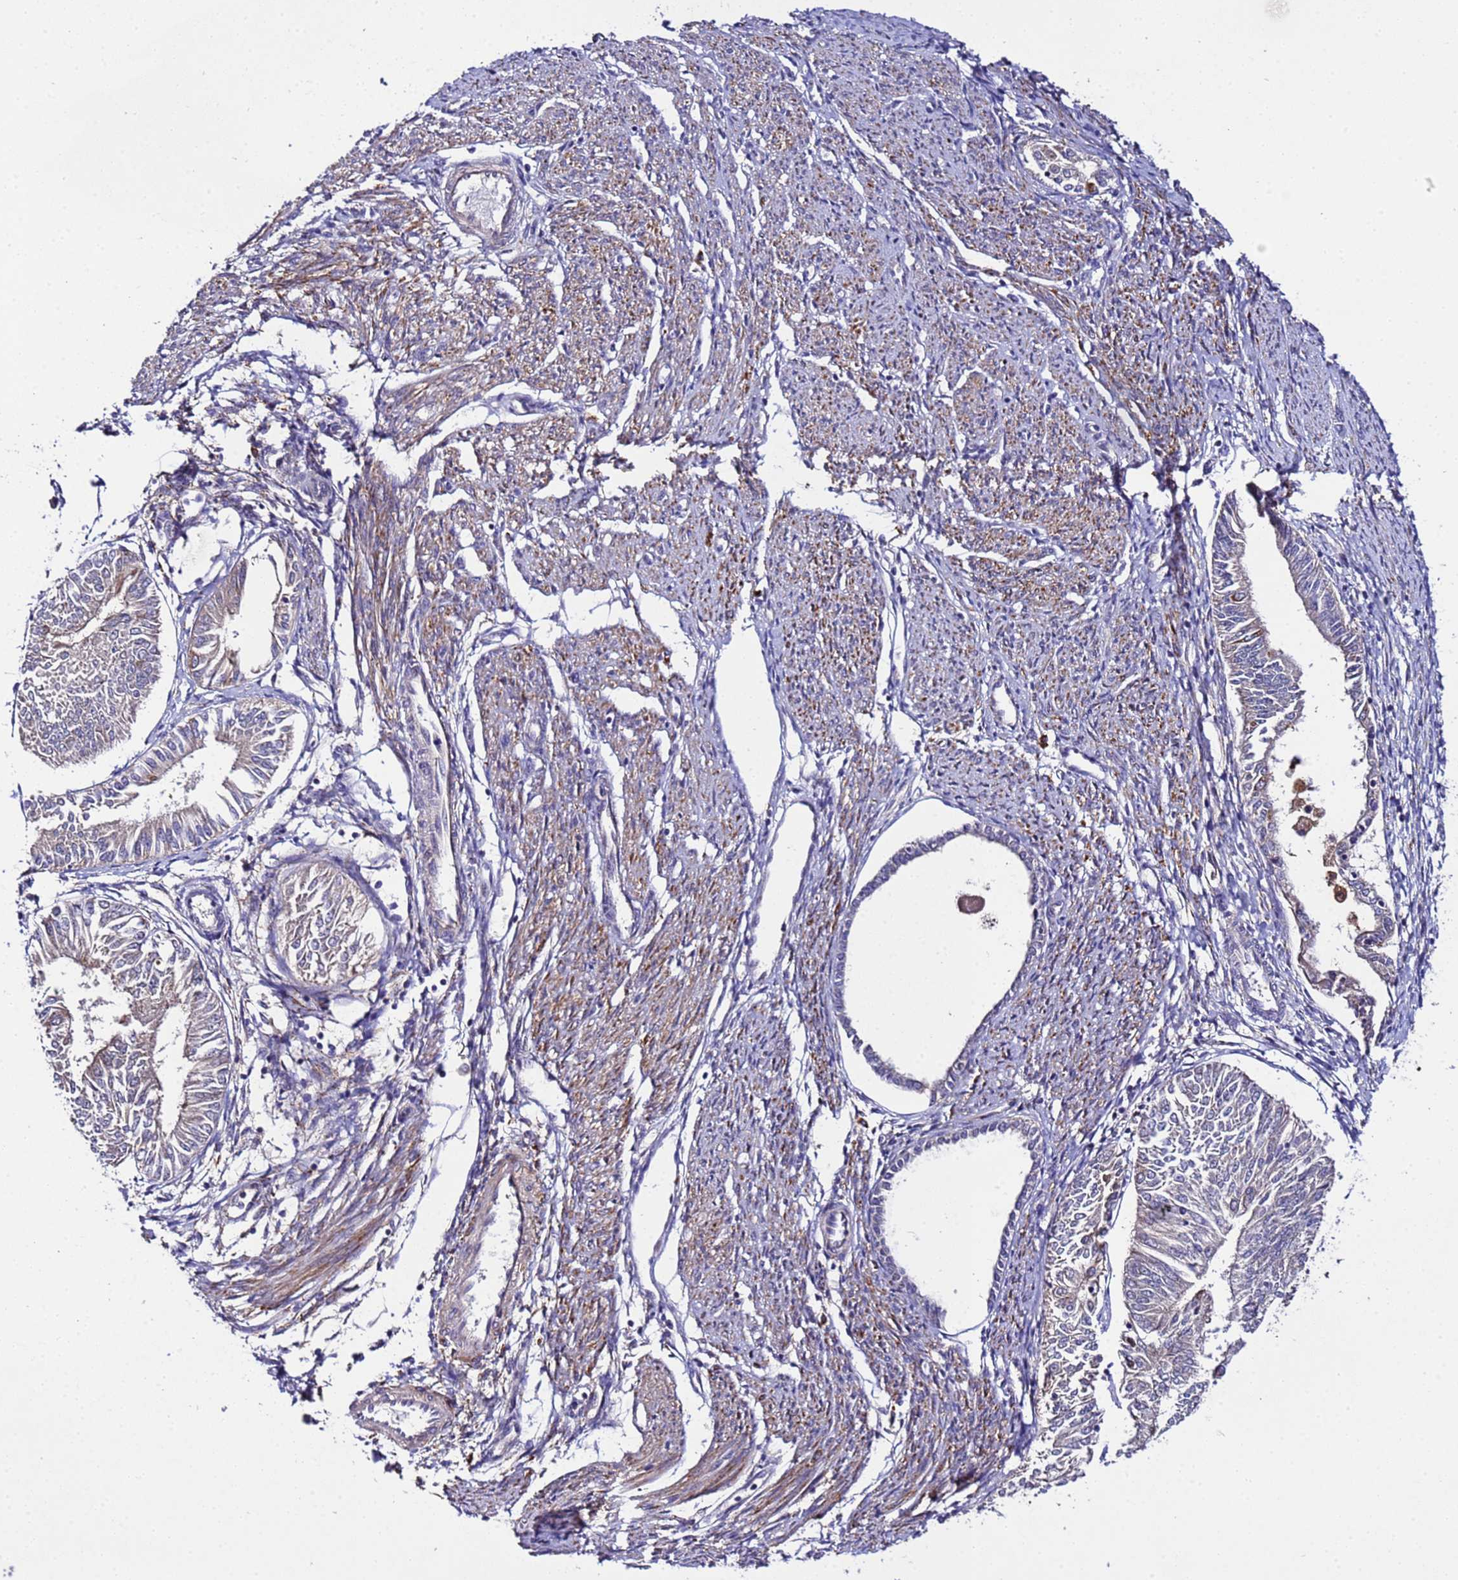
{"staining": {"intensity": "weak", "quantity": "25%-75%", "location": "cytoplasmic/membranous"}, "tissue": "endometrial cancer", "cell_type": "Tumor cells", "image_type": "cancer", "snomed": [{"axis": "morphology", "description": "Adenocarcinoma, NOS"}, {"axis": "topography", "description": "Endometrium"}], "caption": "This is a photomicrograph of IHC staining of adenocarcinoma (endometrial), which shows weak positivity in the cytoplasmic/membranous of tumor cells.", "gene": "PLXDC2", "patient": {"sex": "female", "age": 58}}